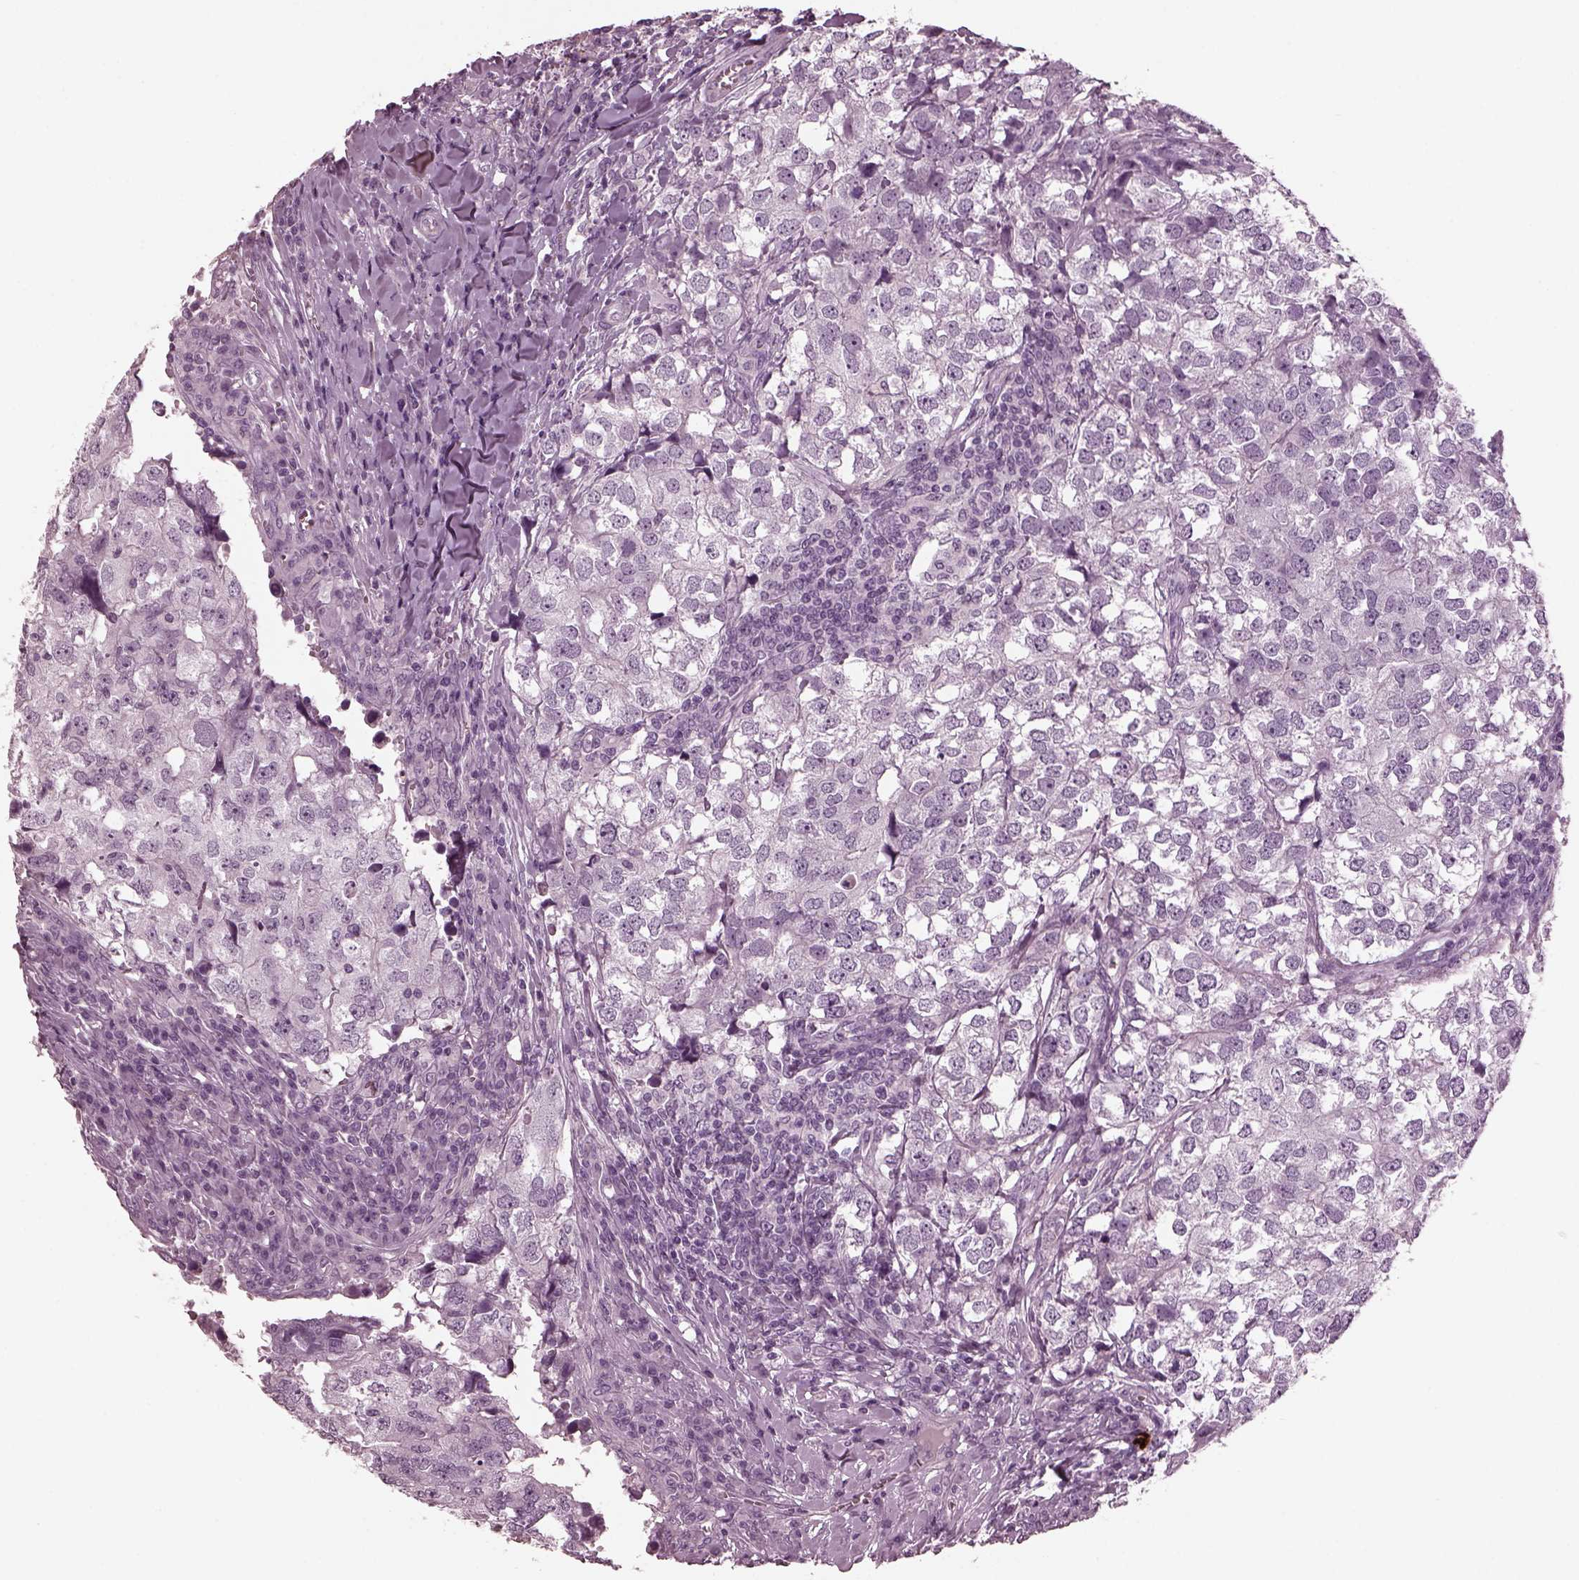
{"staining": {"intensity": "negative", "quantity": "none", "location": "none"}, "tissue": "breast cancer", "cell_type": "Tumor cells", "image_type": "cancer", "snomed": [{"axis": "morphology", "description": "Duct carcinoma"}, {"axis": "topography", "description": "Breast"}], "caption": "Immunohistochemistry (IHC) of breast invasive ductal carcinoma shows no staining in tumor cells. (Stains: DAB (3,3'-diaminobenzidine) IHC with hematoxylin counter stain, Microscopy: brightfield microscopy at high magnification).", "gene": "MIB2", "patient": {"sex": "female", "age": 30}}